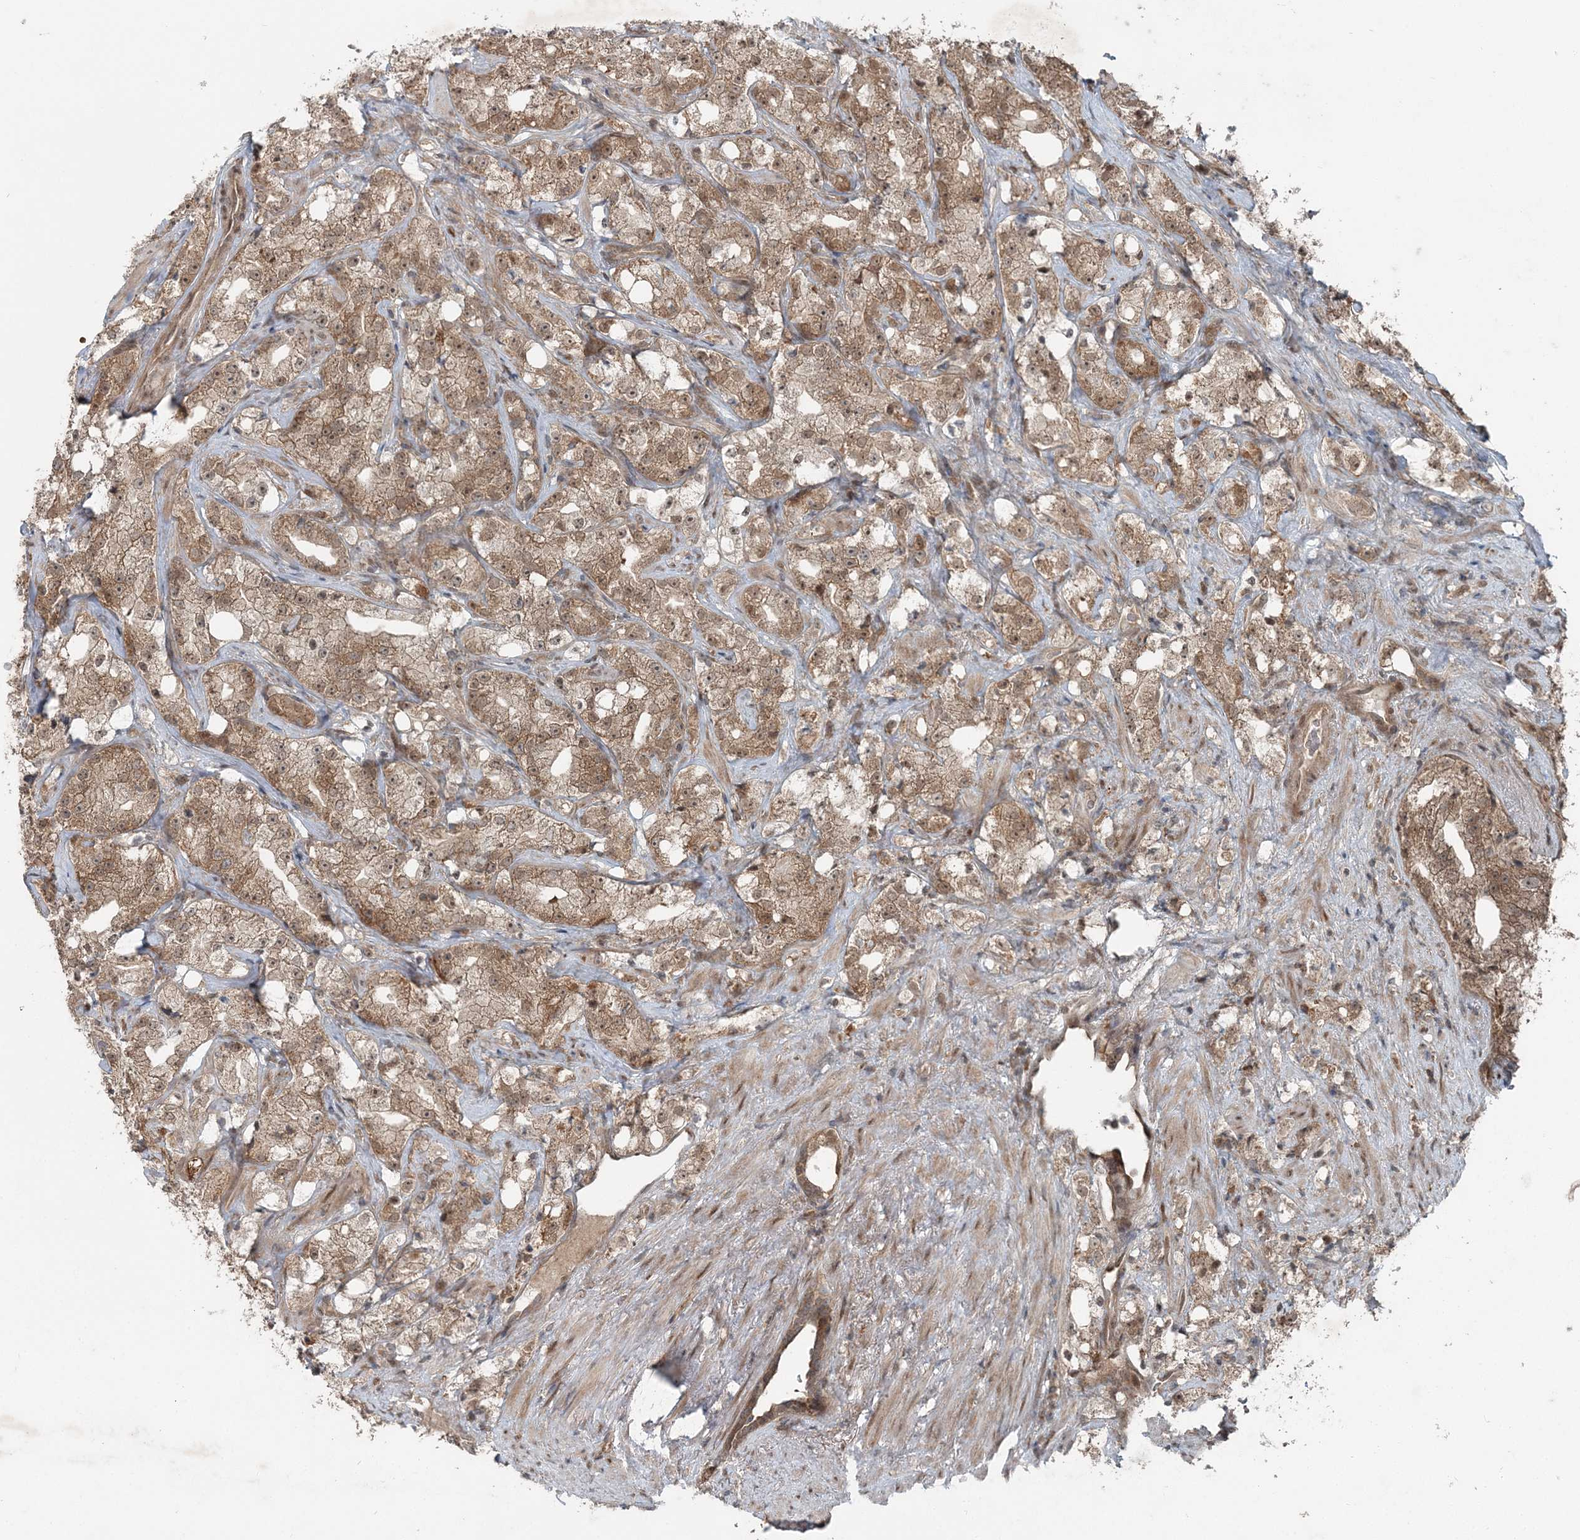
{"staining": {"intensity": "moderate", "quantity": ">75%", "location": "cytoplasmic/membranous,nuclear"}, "tissue": "prostate cancer", "cell_type": "Tumor cells", "image_type": "cancer", "snomed": [{"axis": "morphology", "description": "Adenocarcinoma, High grade"}, {"axis": "topography", "description": "Prostate"}], "caption": "A brown stain highlights moderate cytoplasmic/membranous and nuclear expression of a protein in human high-grade adenocarcinoma (prostate) tumor cells. (DAB (3,3'-diaminobenzidine) IHC with brightfield microscopy, high magnification).", "gene": "FBXL17", "patient": {"sex": "male", "age": 64}}